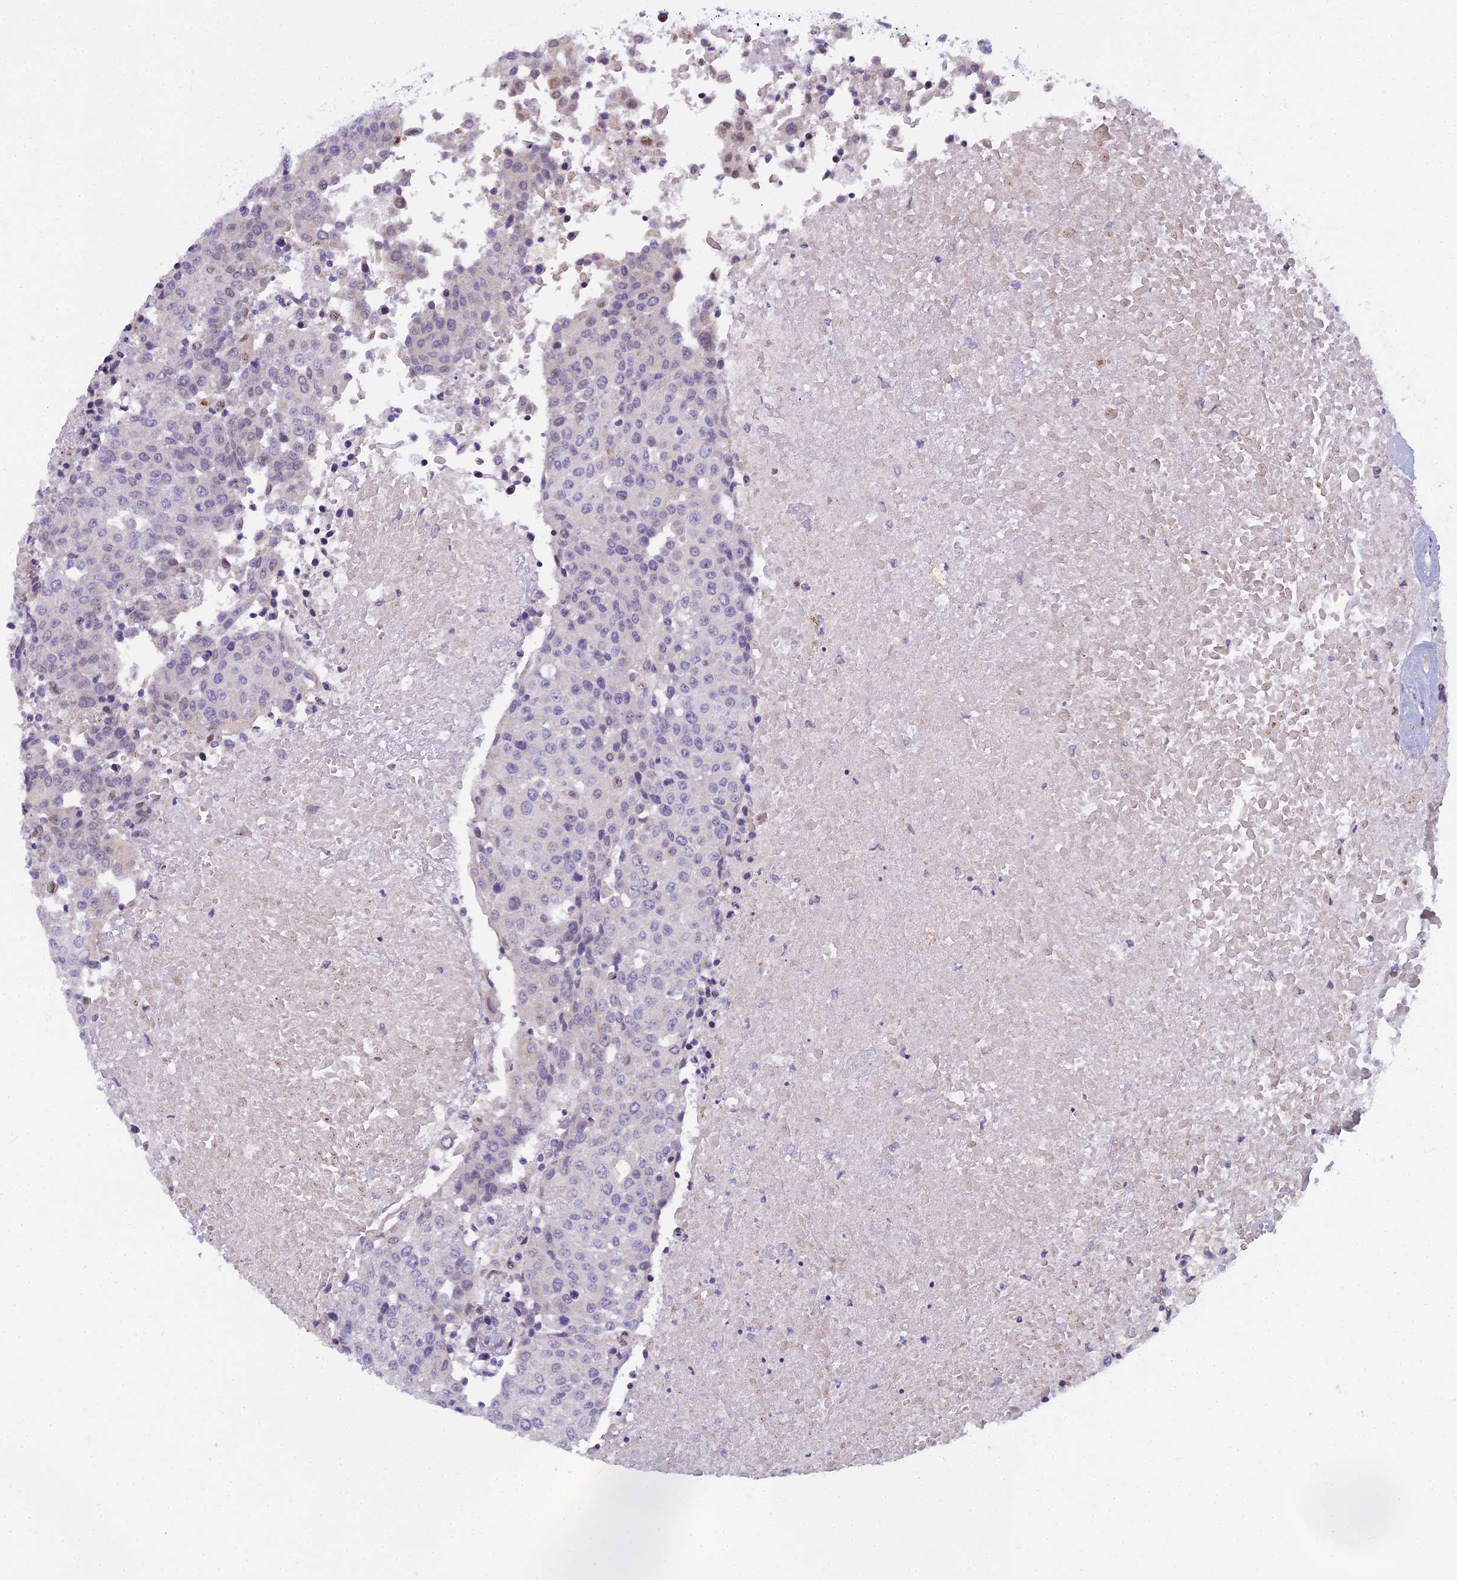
{"staining": {"intensity": "weak", "quantity": "<25%", "location": "nuclear"}, "tissue": "urothelial cancer", "cell_type": "Tumor cells", "image_type": "cancer", "snomed": [{"axis": "morphology", "description": "Urothelial carcinoma, High grade"}, {"axis": "topography", "description": "Urinary bladder"}], "caption": "The micrograph displays no staining of tumor cells in urothelial carcinoma (high-grade).", "gene": "WDPCP", "patient": {"sex": "female", "age": 85}}